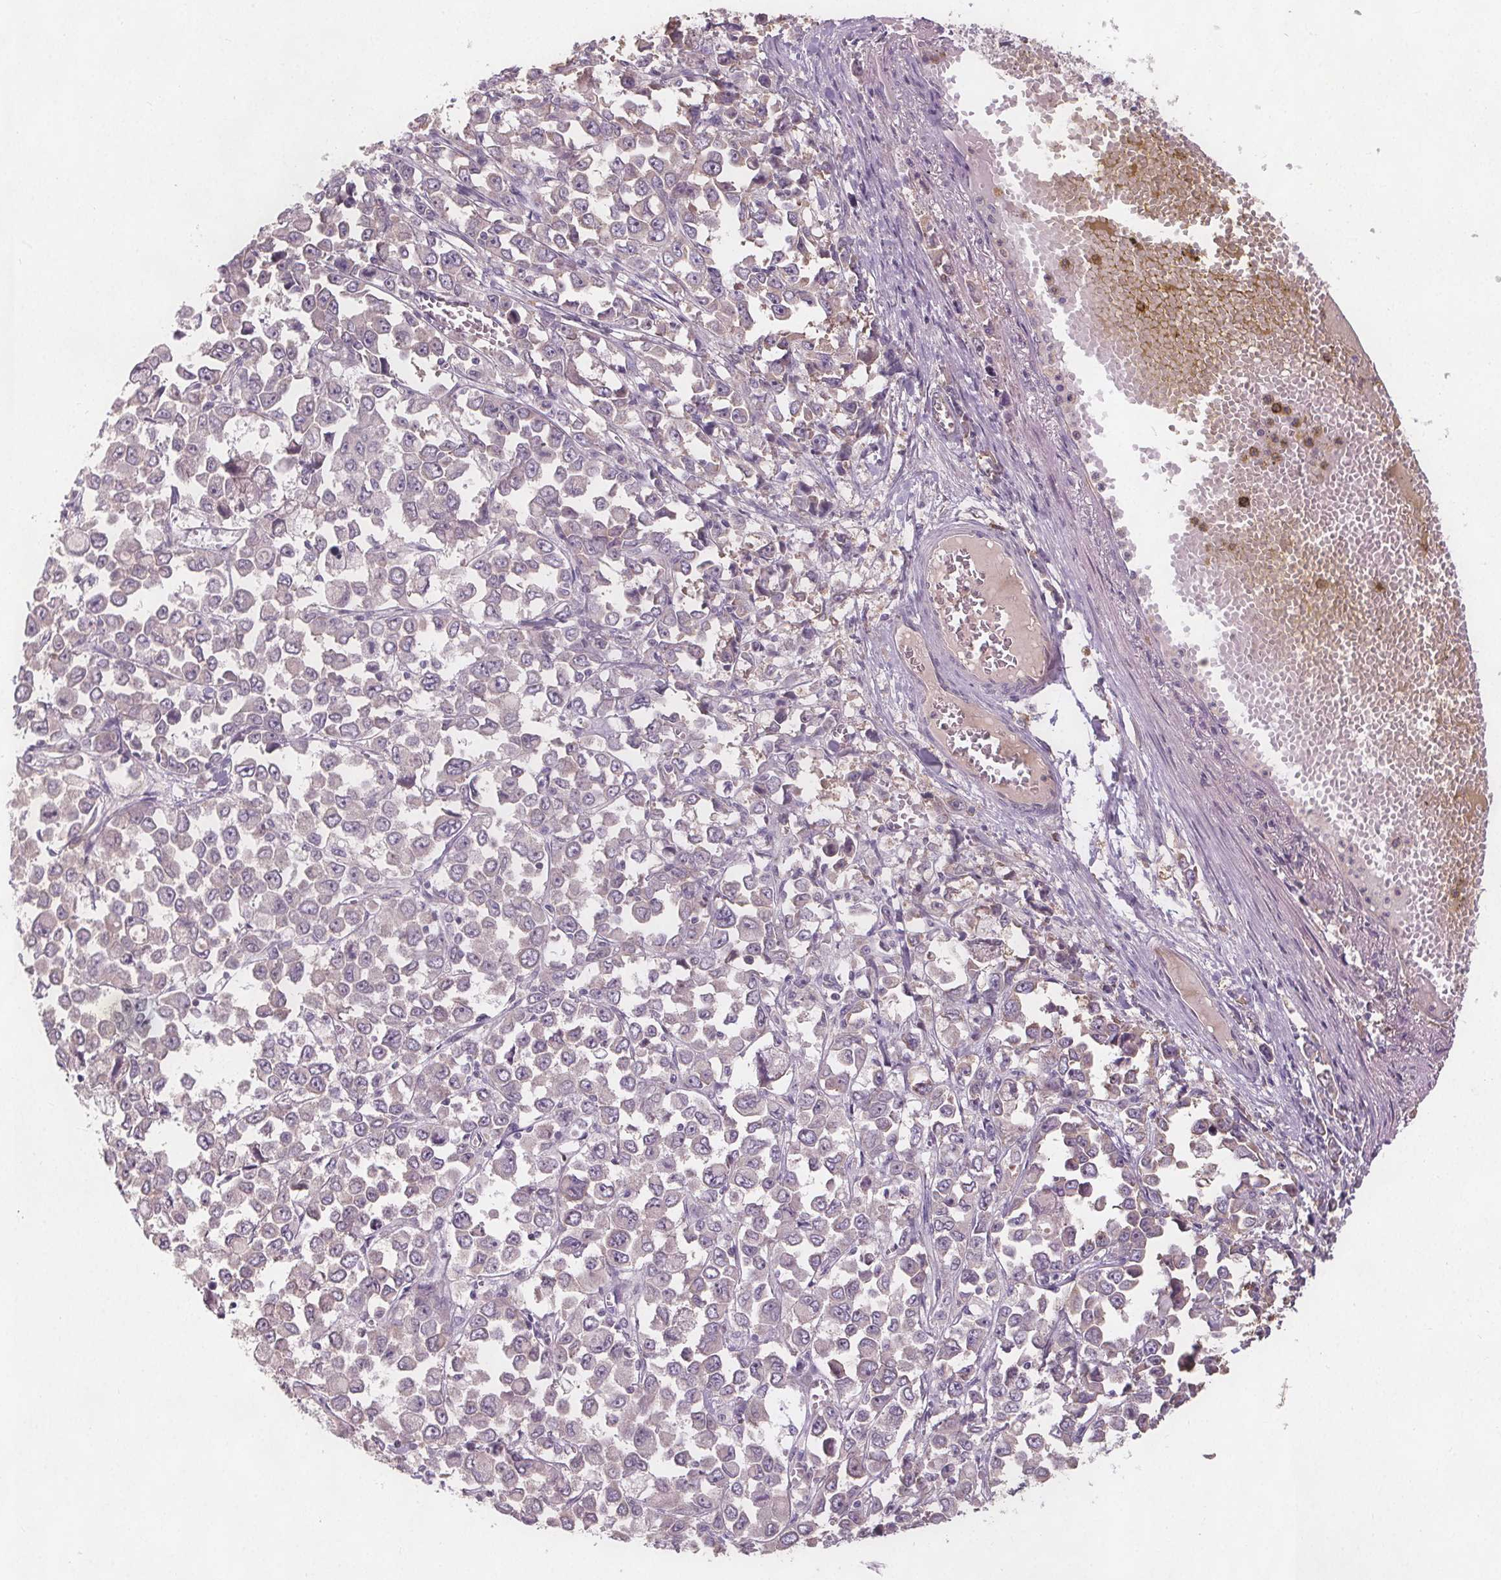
{"staining": {"intensity": "negative", "quantity": "none", "location": "none"}, "tissue": "stomach cancer", "cell_type": "Tumor cells", "image_type": "cancer", "snomed": [{"axis": "morphology", "description": "Adenocarcinoma, NOS"}, {"axis": "topography", "description": "Stomach, upper"}], "caption": "IHC of human adenocarcinoma (stomach) demonstrates no expression in tumor cells. The staining is performed using DAB brown chromogen with nuclei counter-stained in using hematoxylin.", "gene": "TMEM80", "patient": {"sex": "male", "age": 70}}